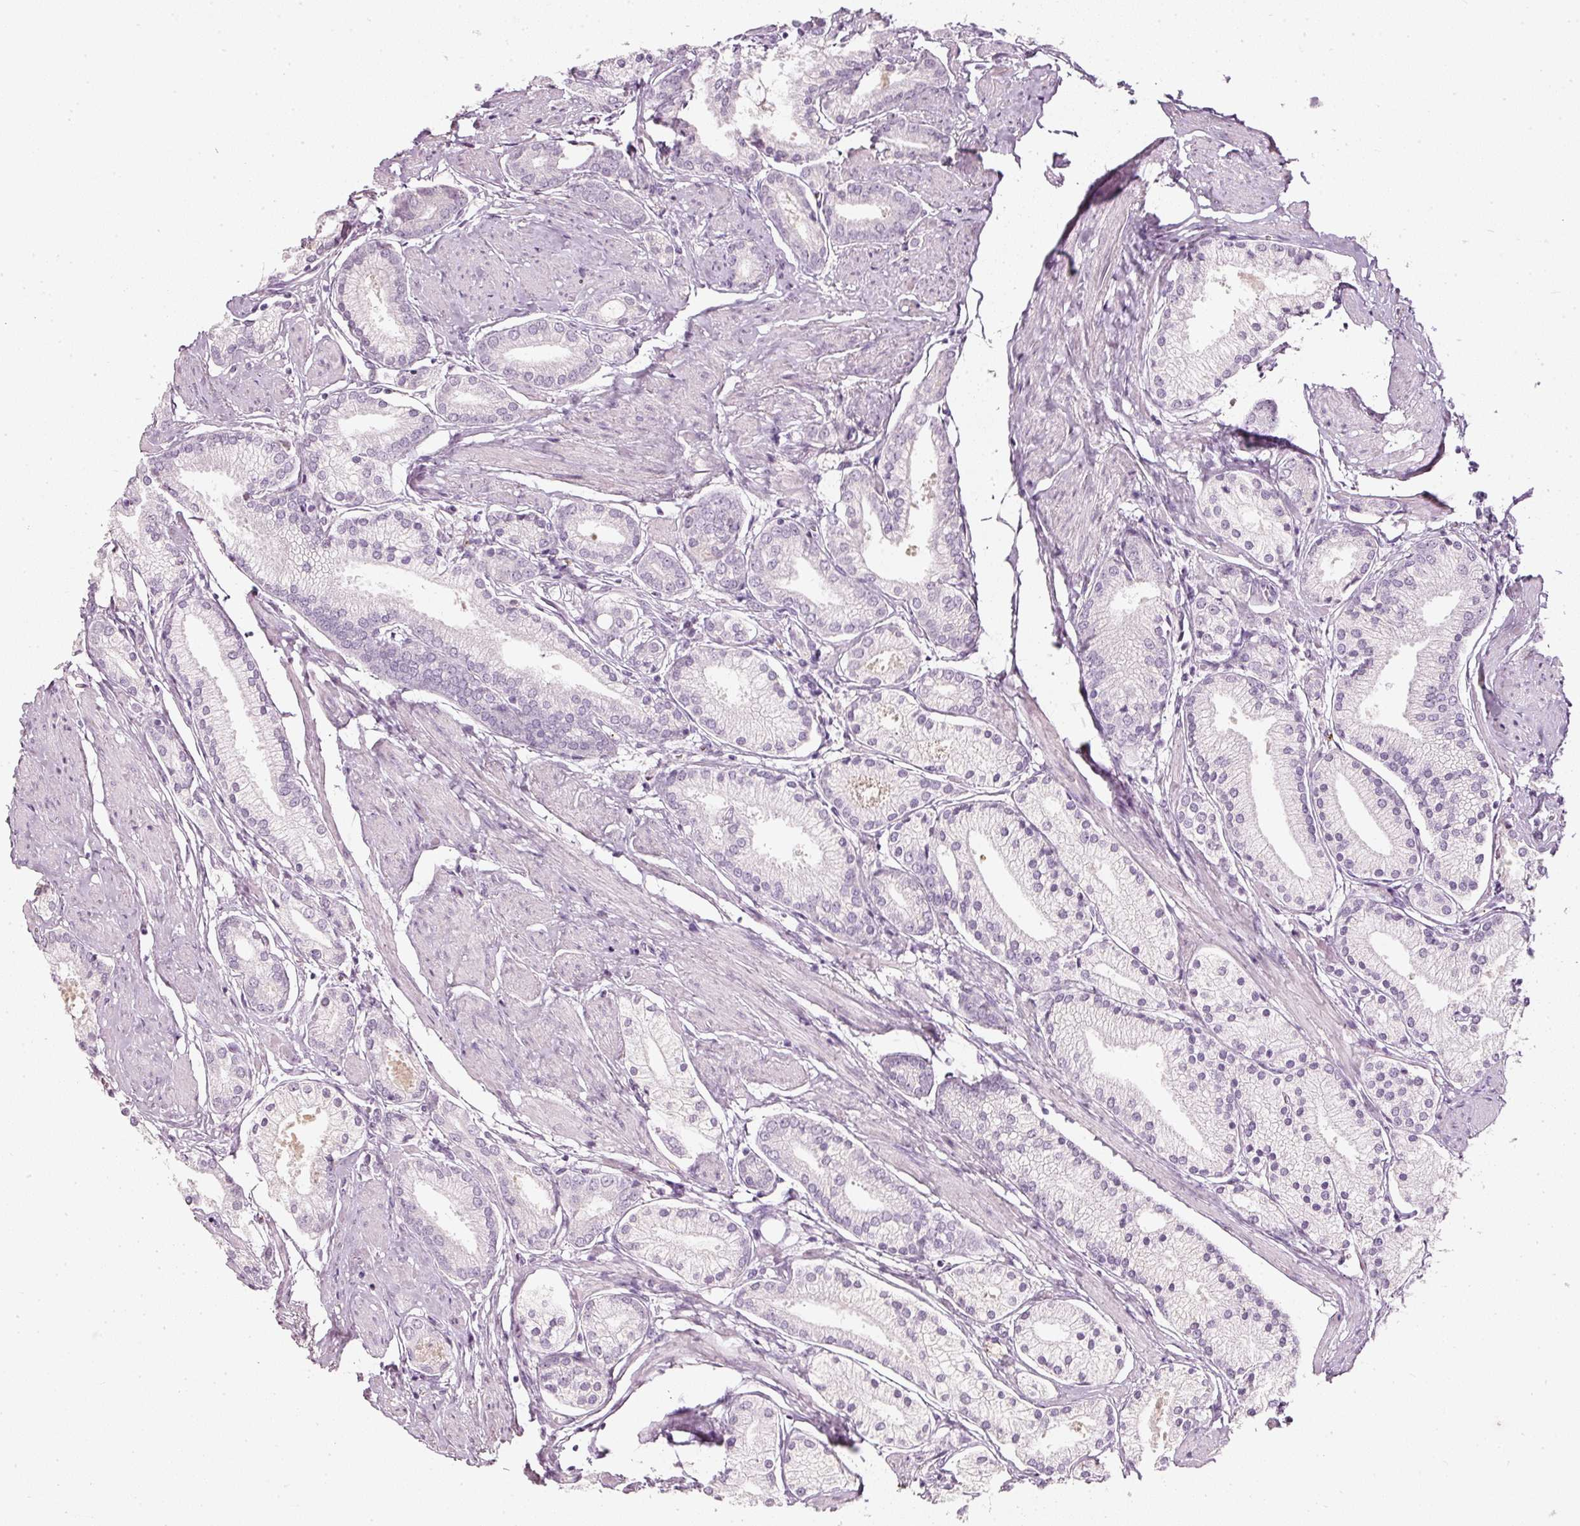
{"staining": {"intensity": "negative", "quantity": "none", "location": "none"}, "tissue": "prostate cancer", "cell_type": "Tumor cells", "image_type": "cancer", "snomed": [{"axis": "morphology", "description": "Adenocarcinoma, High grade"}, {"axis": "topography", "description": "Prostate and seminal vesicle, NOS"}], "caption": "Tumor cells are negative for brown protein staining in prostate cancer.", "gene": "LECT2", "patient": {"sex": "male", "age": 64}}